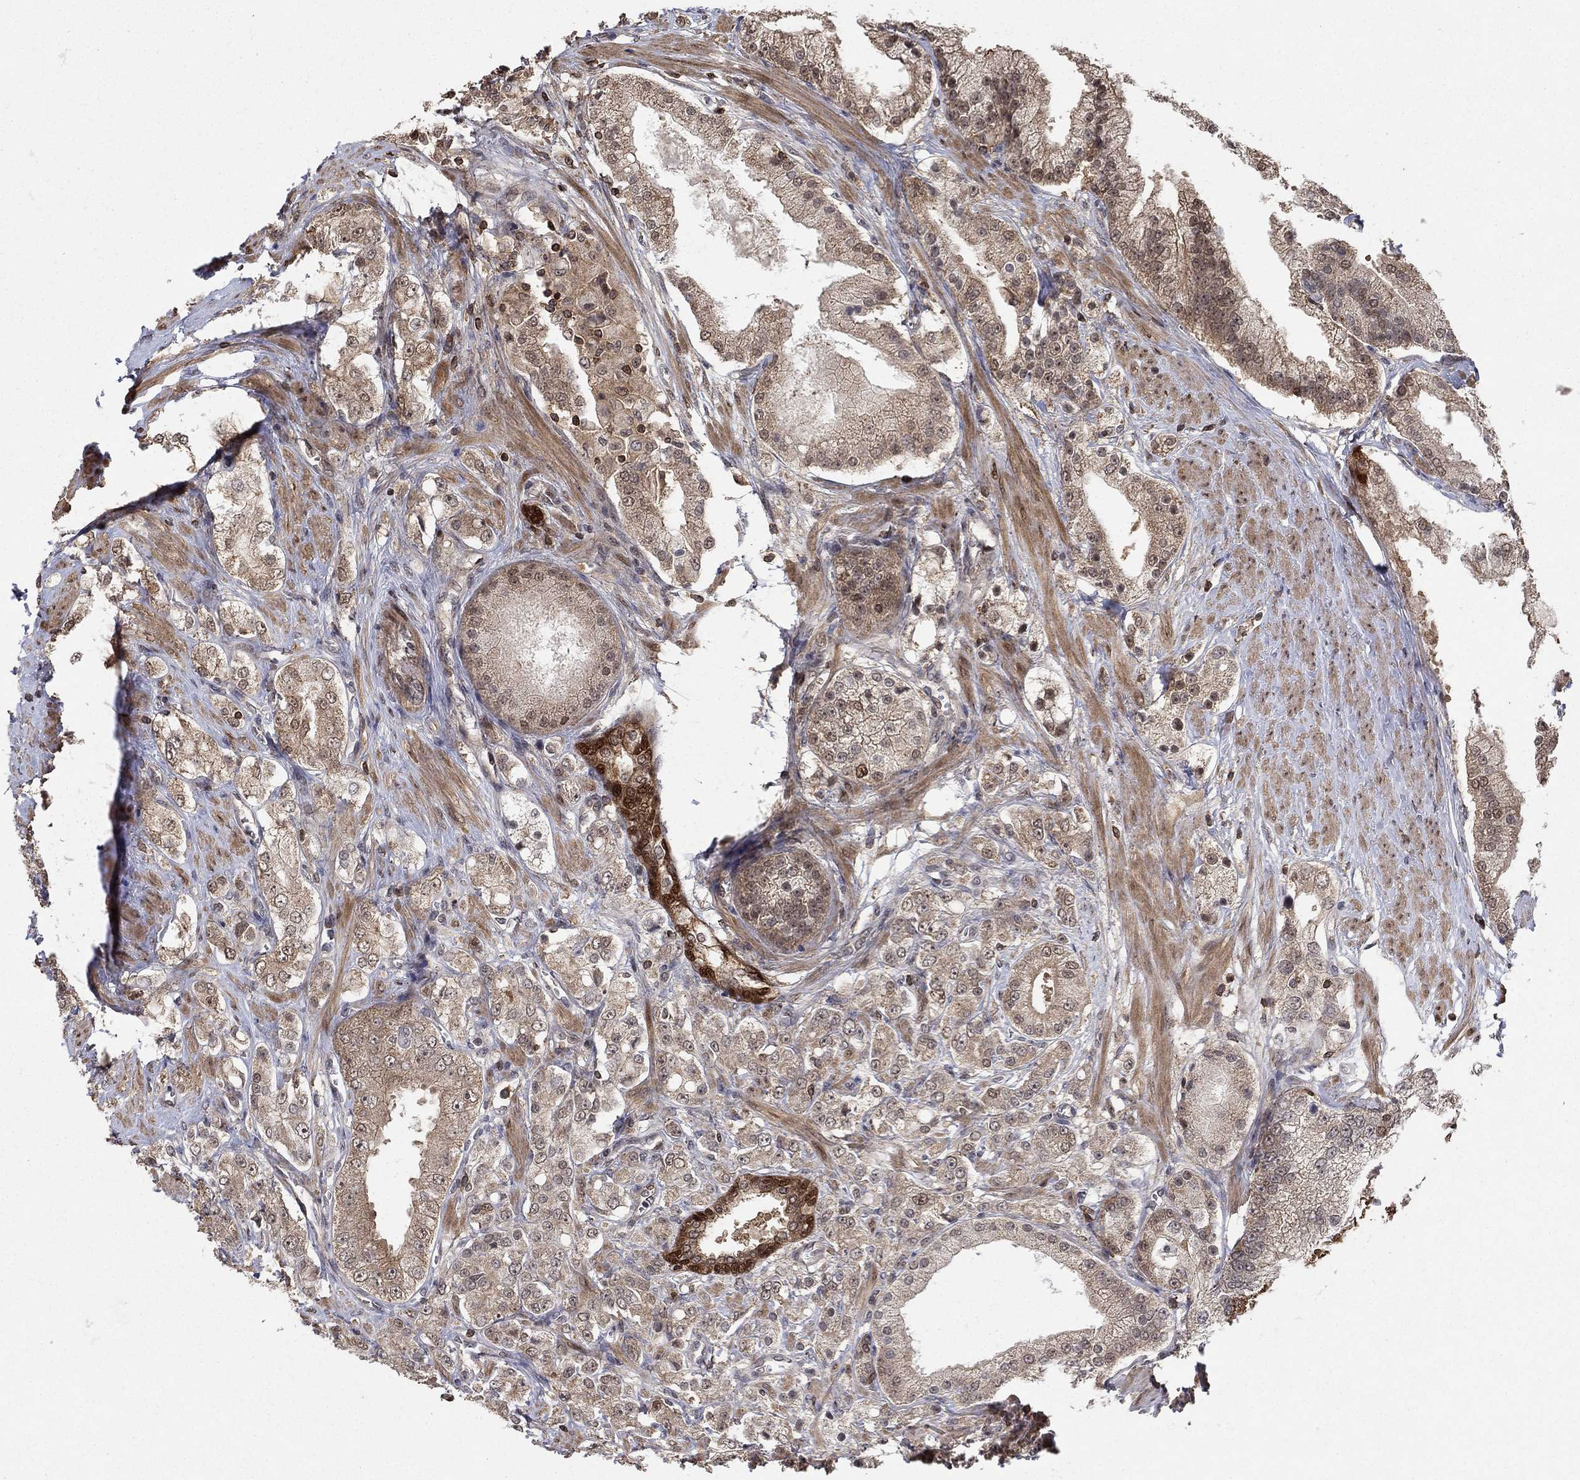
{"staining": {"intensity": "weak", "quantity": "25%-75%", "location": "cytoplasmic/membranous,nuclear"}, "tissue": "prostate cancer", "cell_type": "Tumor cells", "image_type": "cancer", "snomed": [{"axis": "morphology", "description": "Adenocarcinoma, NOS"}, {"axis": "topography", "description": "Prostate and seminal vesicle, NOS"}, {"axis": "topography", "description": "Prostate"}], "caption": "Brown immunohistochemical staining in prostate cancer (adenocarcinoma) displays weak cytoplasmic/membranous and nuclear expression in about 25%-75% of tumor cells. The staining is performed using DAB (3,3'-diaminobenzidine) brown chromogen to label protein expression. The nuclei are counter-stained blue using hematoxylin.", "gene": "CCDC66", "patient": {"sex": "male", "age": 67}}